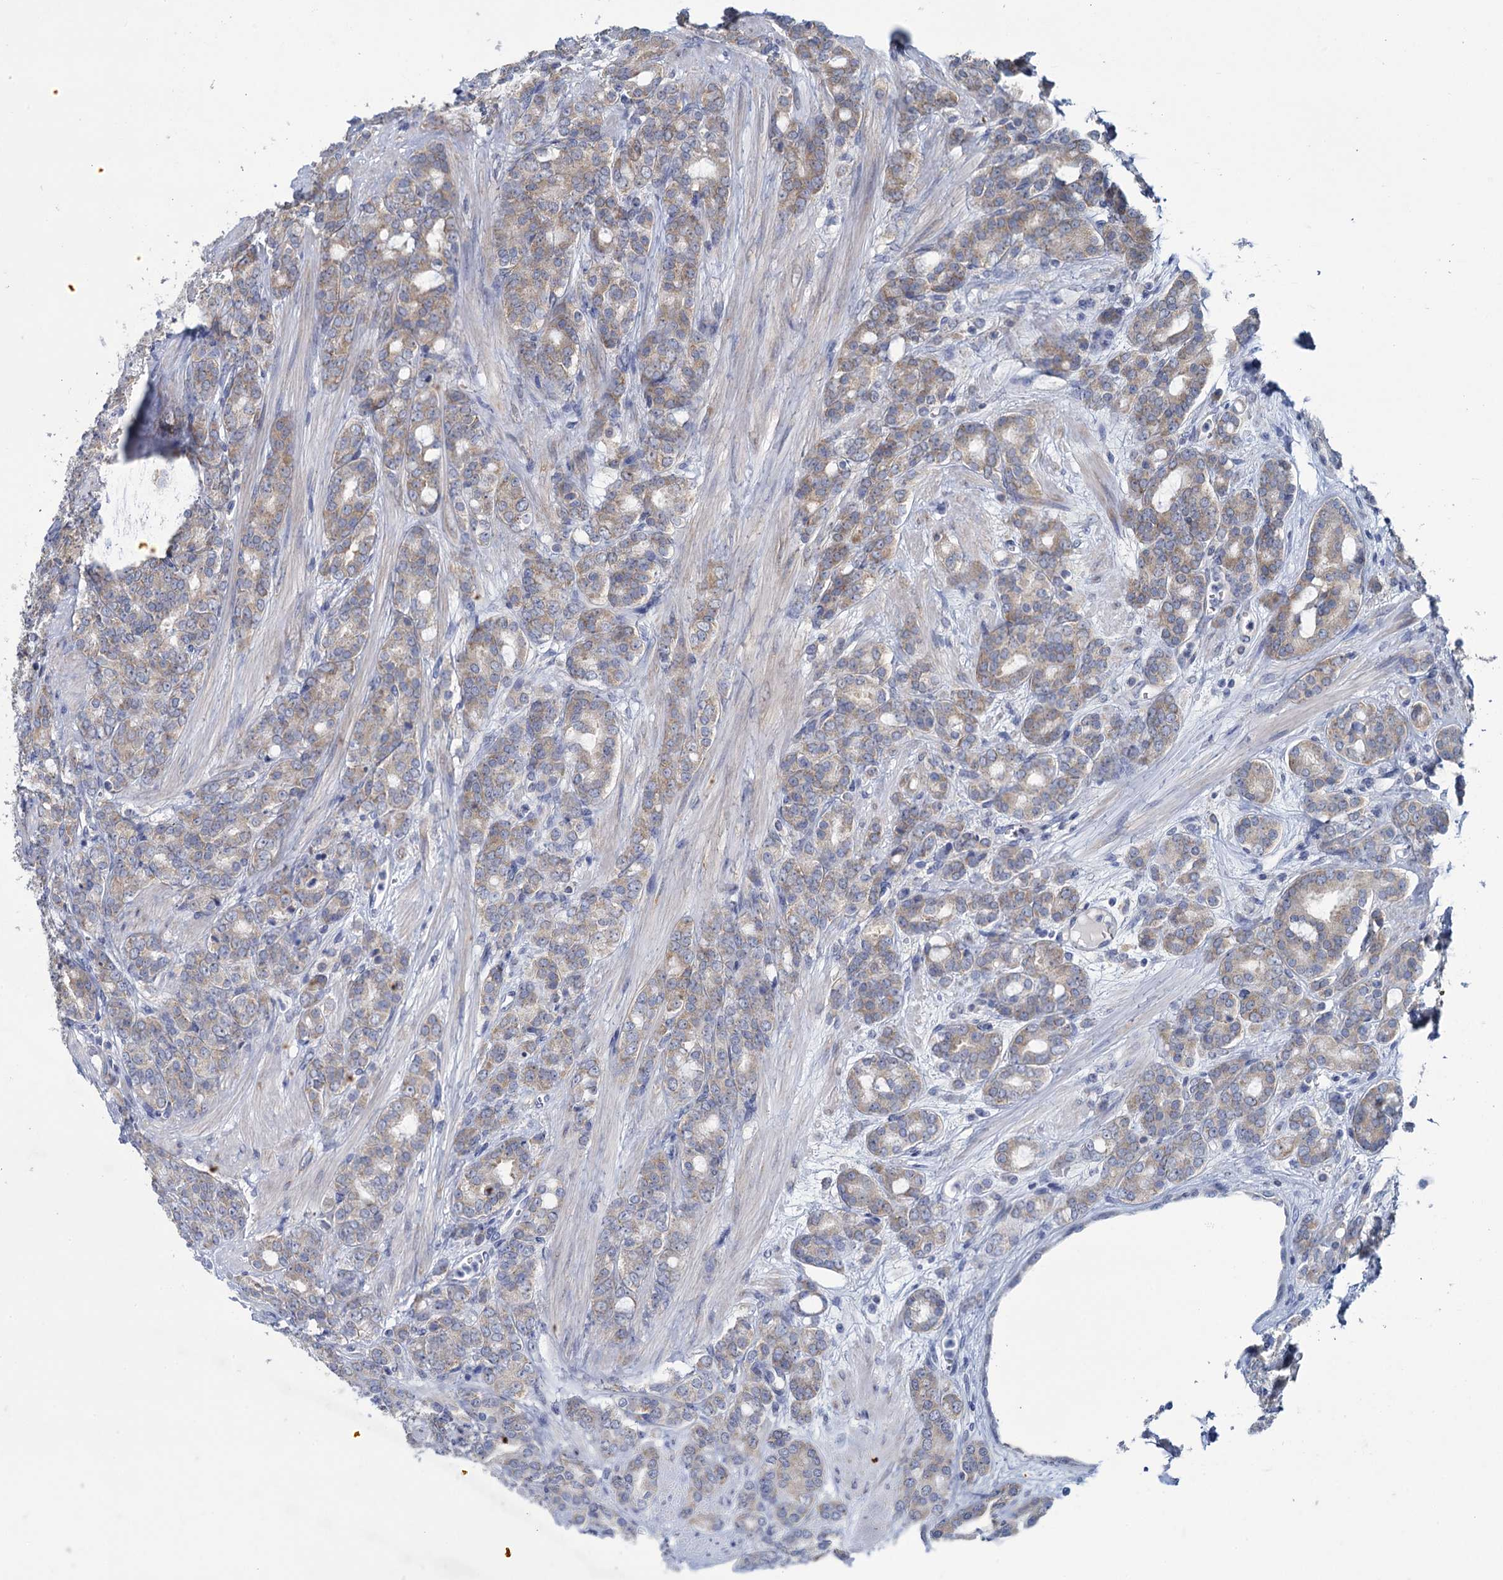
{"staining": {"intensity": "moderate", "quantity": "25%-75%", "location": "cytoplasmic/membranous"}, "tissue": "prostate cancer", "cell_type": "Tumor cells", "image_type": "cancer", "snomed": [{"axis": "morphology", "description": "Adenocarcinoma, High grade"}, {"axis": "topography", "description": "Prostate"}], "caption": "Immunohistochemical staining of human prostate adenocarcinoma (high-grade) shows medium levels of moderate cytoplasmic/membranous positivity in approximately 25%-75% of tumor cells.", "gene": "GSTM2", "patient": {"sex": "male", "age": 62}}